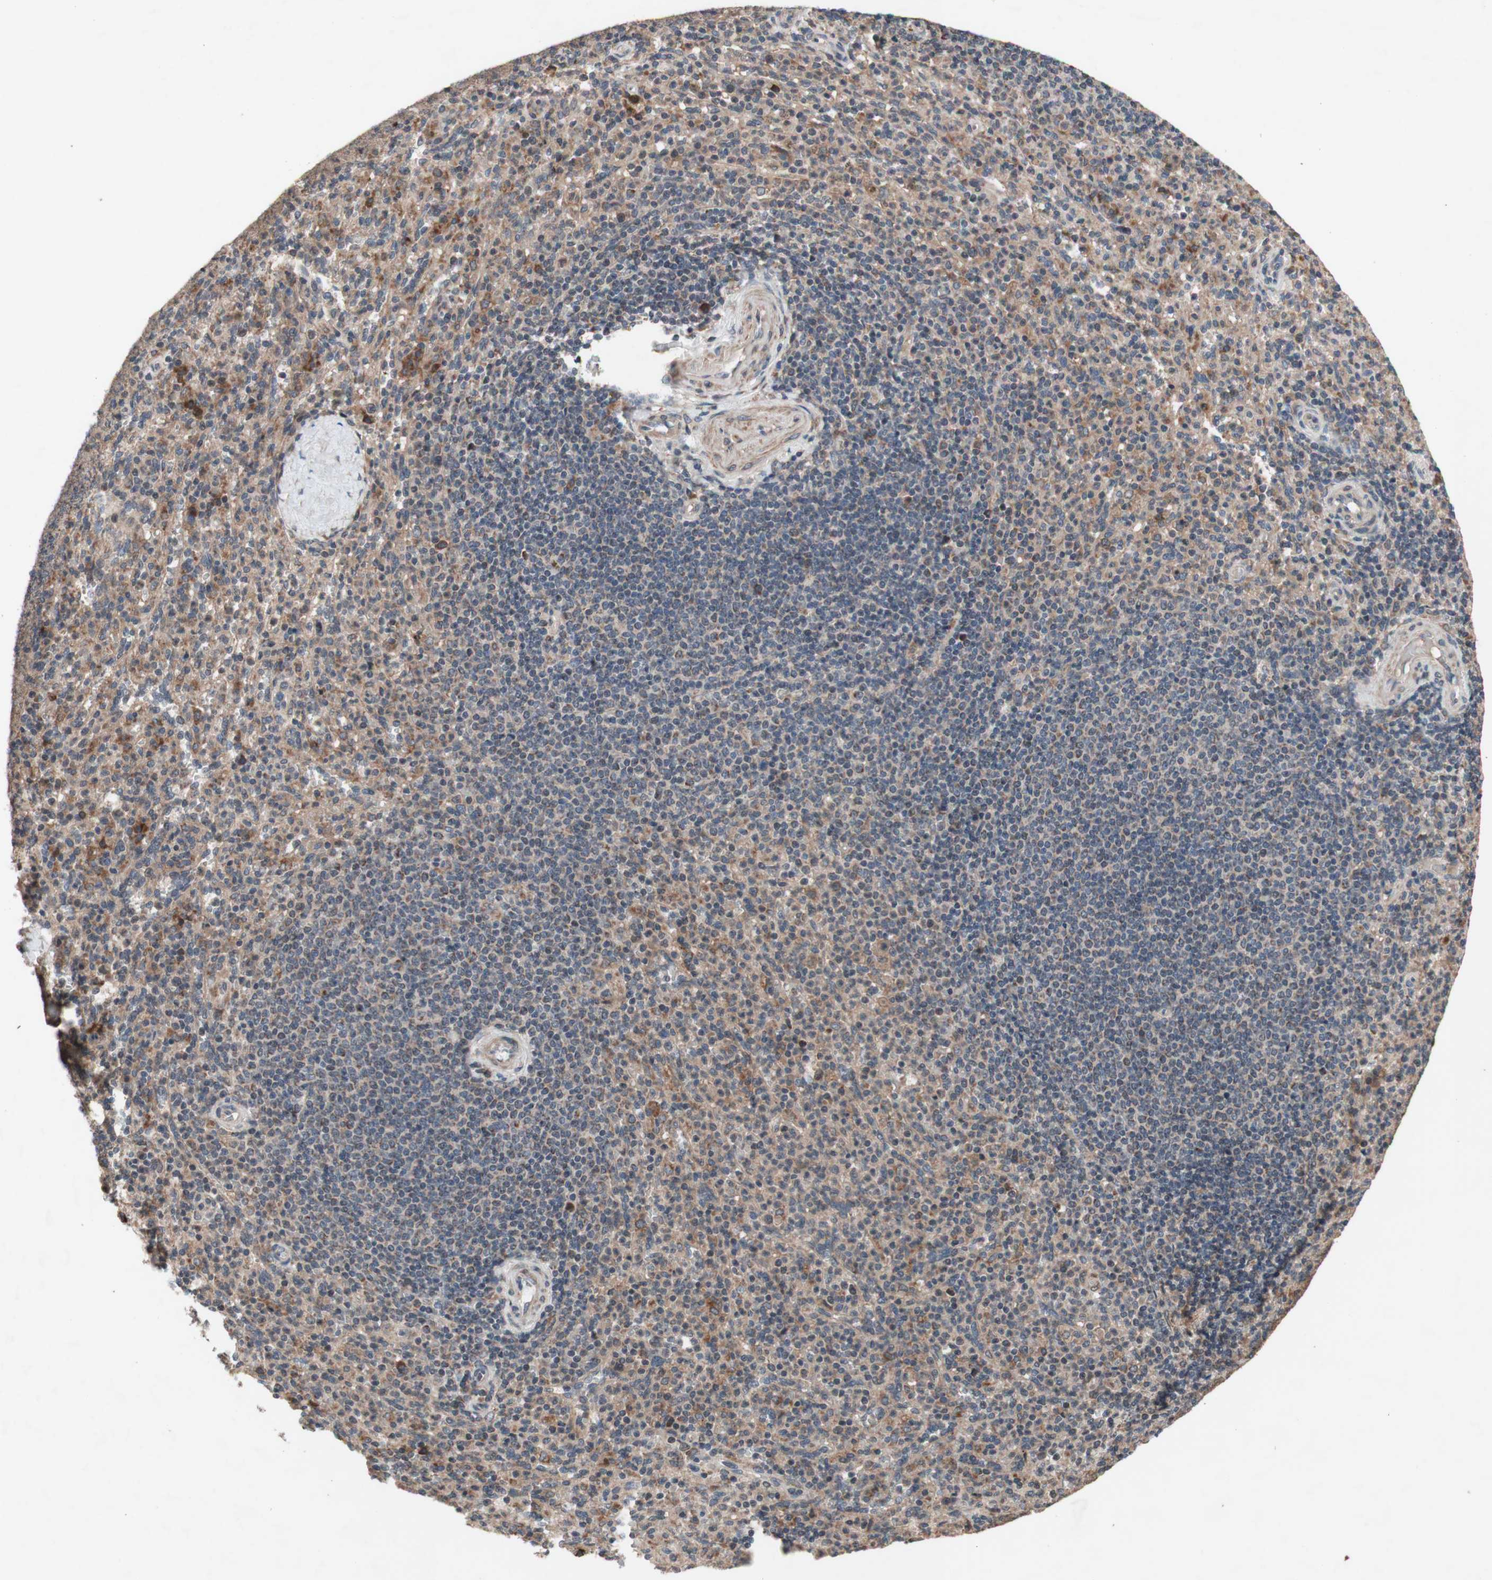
{"staining": {"intensity": "moderate", "quantity": ">75%", "location": "cytoplasmic/membranous"}, "tissue": "spleen", "cell_type": "Cells in red pulp", "image_type": "normal", "snomed": [{"axis": "morphology", "description": "Normal tissue, NOS"}, {"axis": "topography", "description": "Spleen"}], "caption": "The histopathology image demonstrates immunohistochemical staining of normal spleen. There is moderate cytoplasmic/membranous positivity is seen in approximately >75% of cells in red pulp.", "gene": "DDOST", "patient": {"sex": "male", "age": 36}}